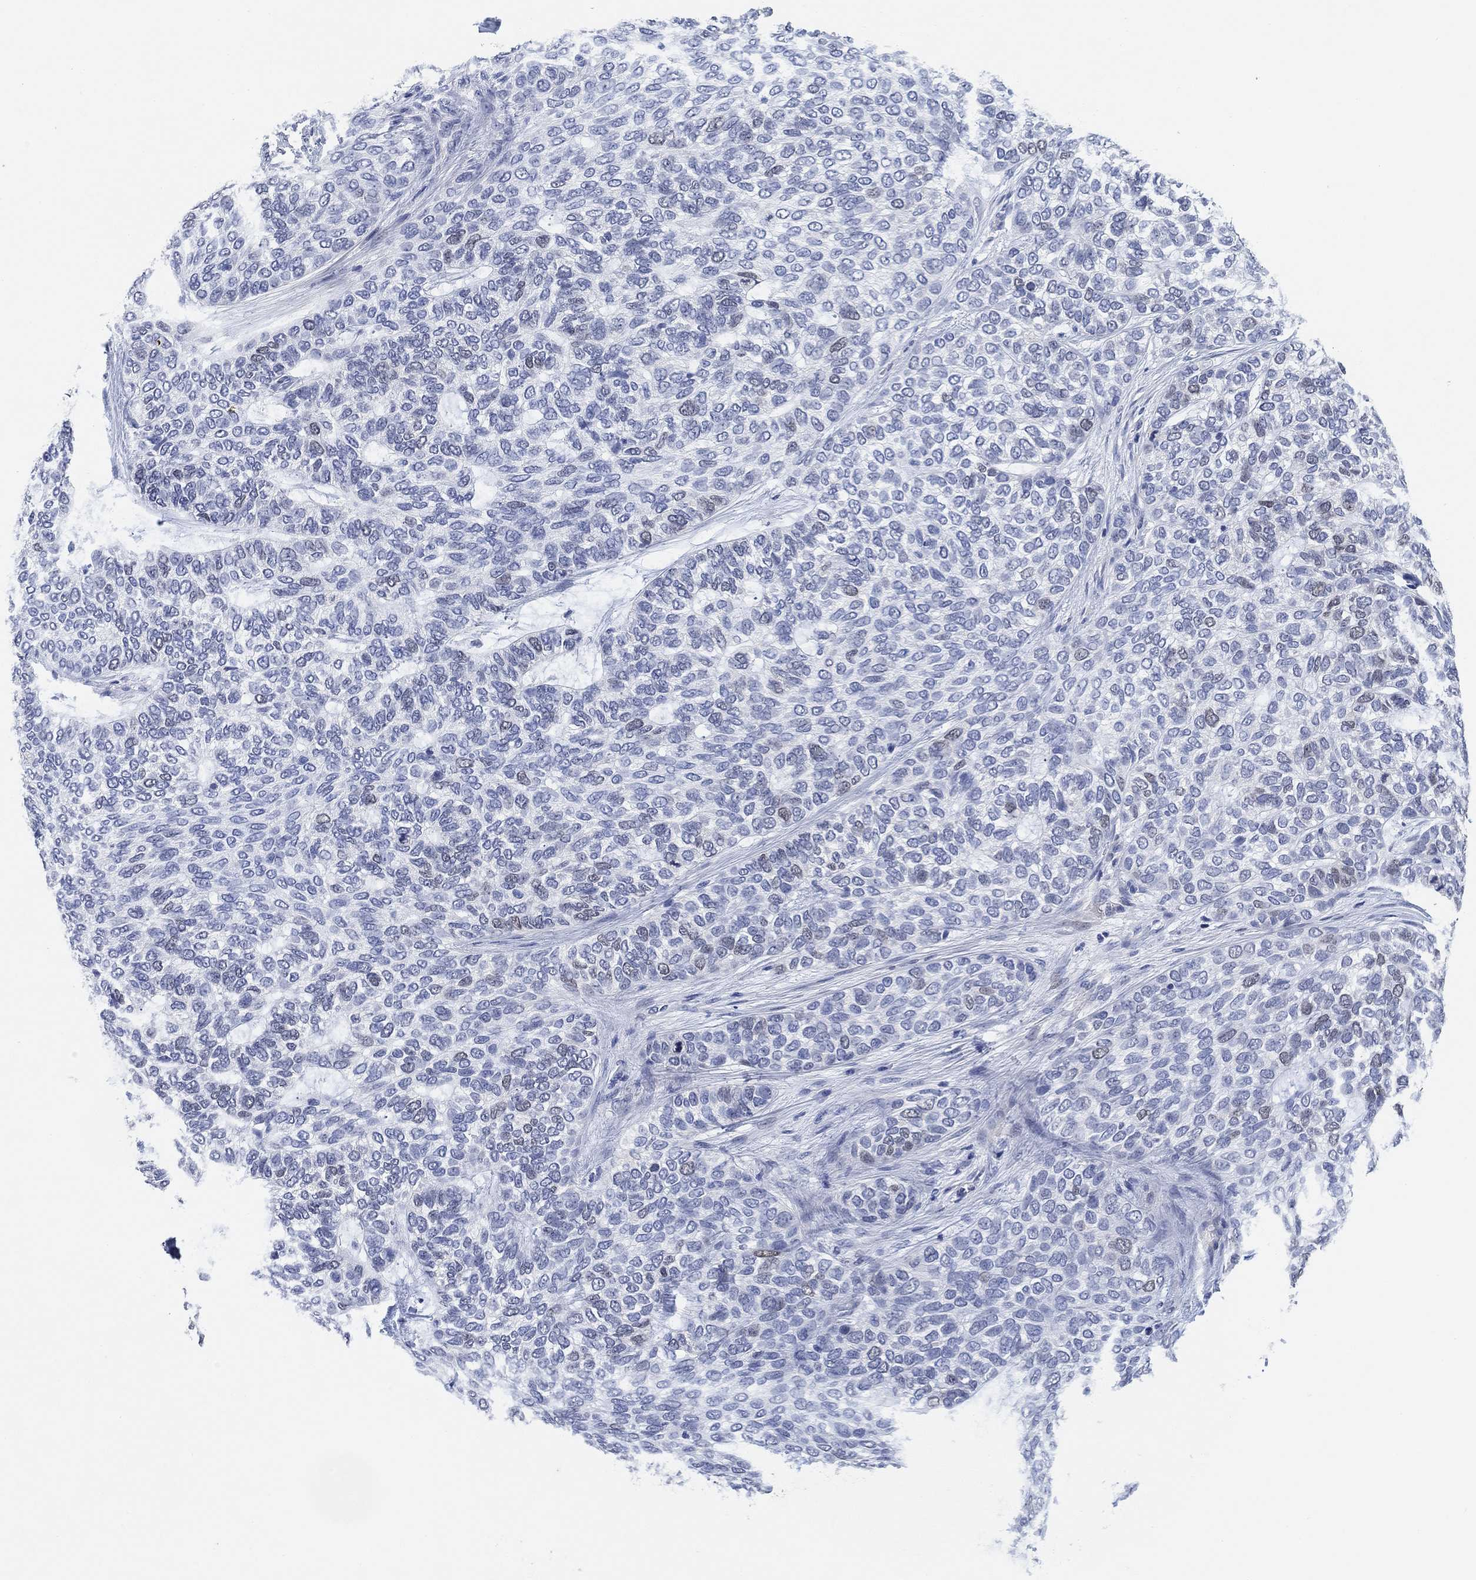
{"staining": {"intensity": "negative", "quantity": "none", "location": "none"}, "tissue": "skin cancer", "cell_type": "Tumor cells", "image_type": "cancer", "snomed": [{"axis": "morphology", "description": "Basal cell carcinoma"}, {"axis": "topography", "description": "Skin"}], "caption": "This is an immunohistochemistry image of basal cell carcinoma (skin). There is no expression in tumor cells.", "gene": "PAX6", "patient": {"sex": "female", "age": 65}}